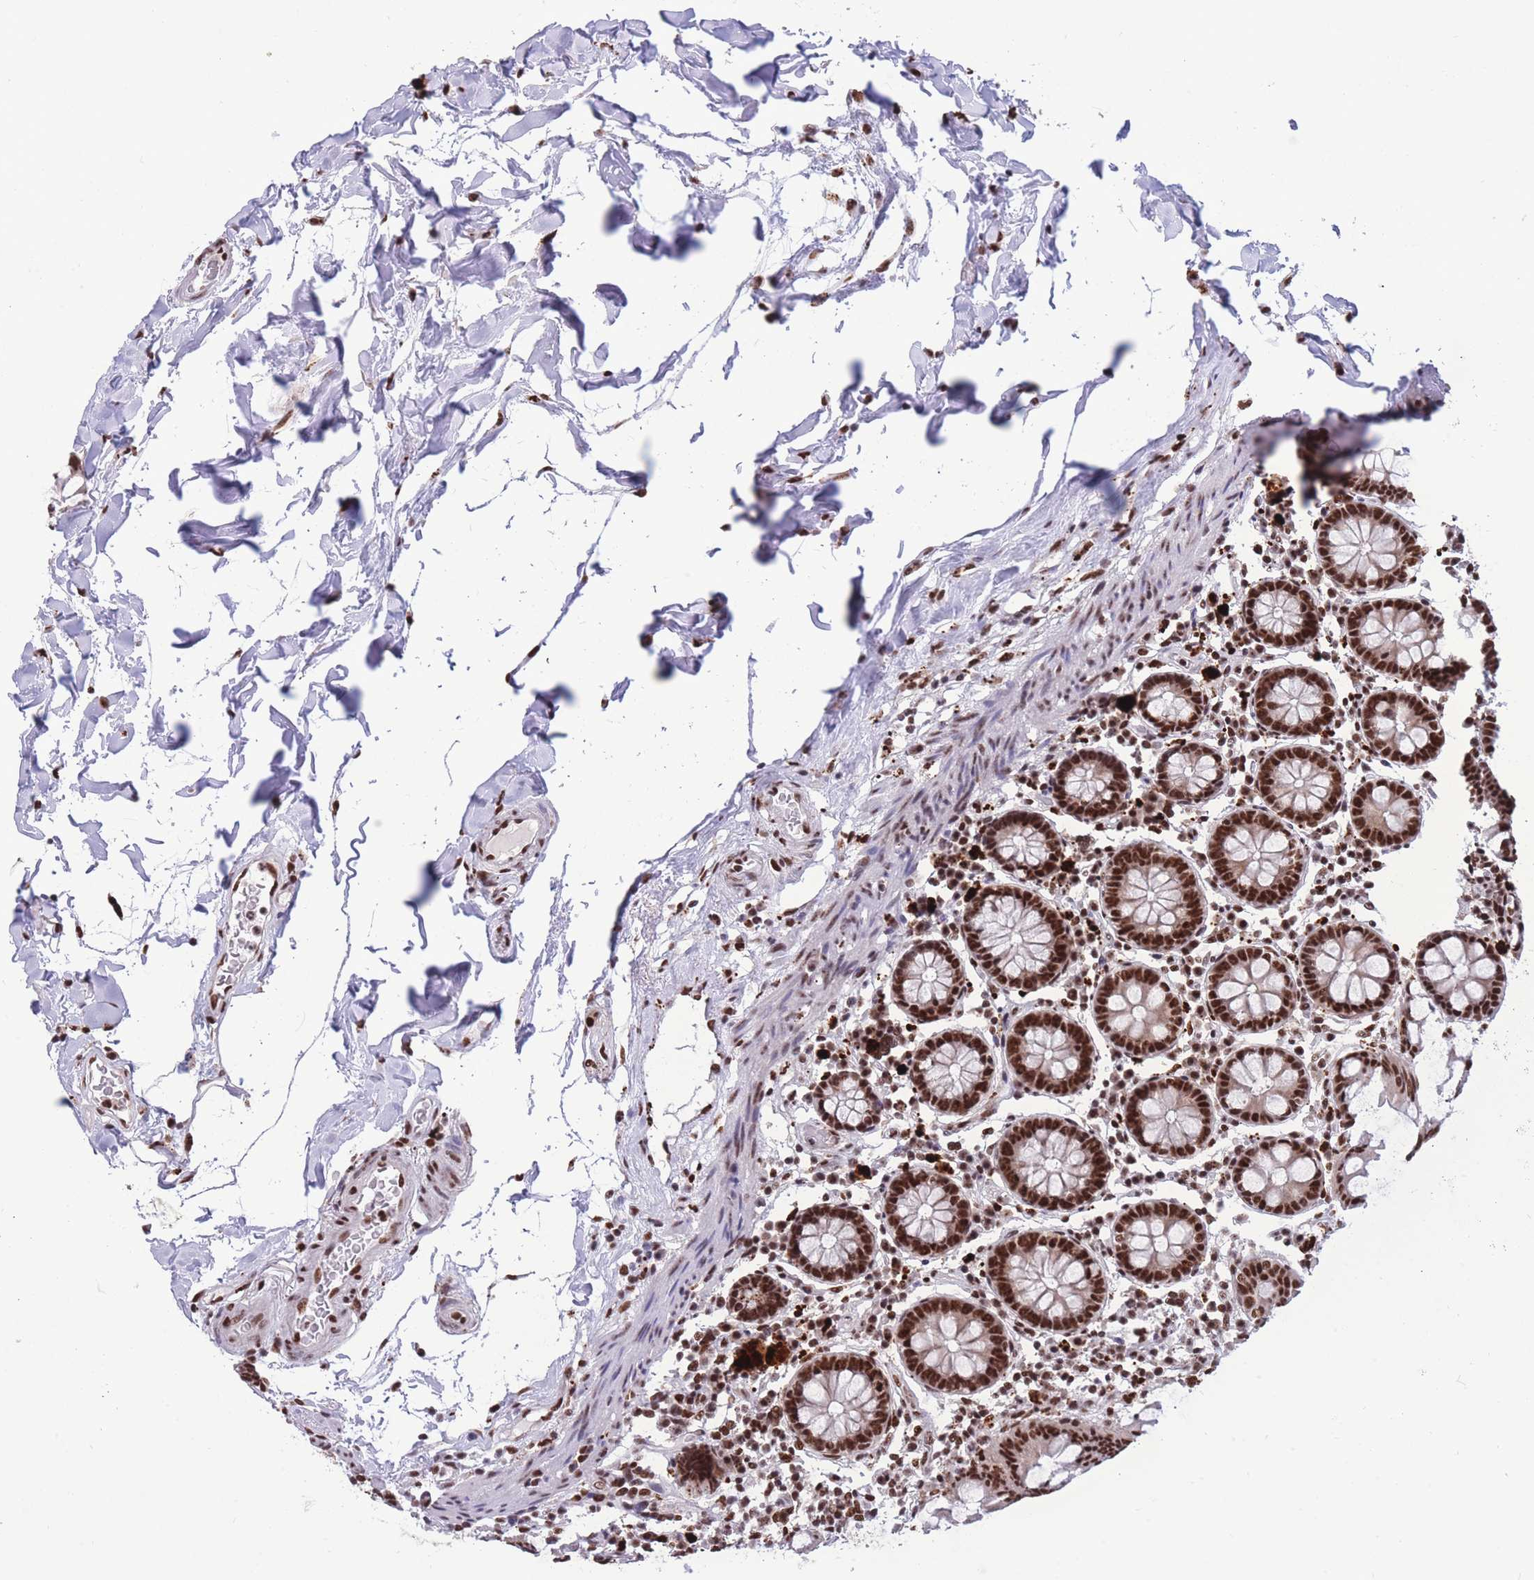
{"staining": {"intensity": "strong", "quantity": ">75%", "location": "nuclear"}, "tissue": "colon", "cell_type": "Endothelial cells", "image_type": "normal", "snomed": [{"axis": "morphology", "description": "Normal tissue, NOS"}, {"axis": "topography", "description": "Colon"}], "caption": "Brown immunohistochemical staining in unremarkable colon exhibits strong nuclear positivity in about >75% of endothelial cells.", "gene": "PRPF19", "patient": {"sex": "female", "age": 79}}